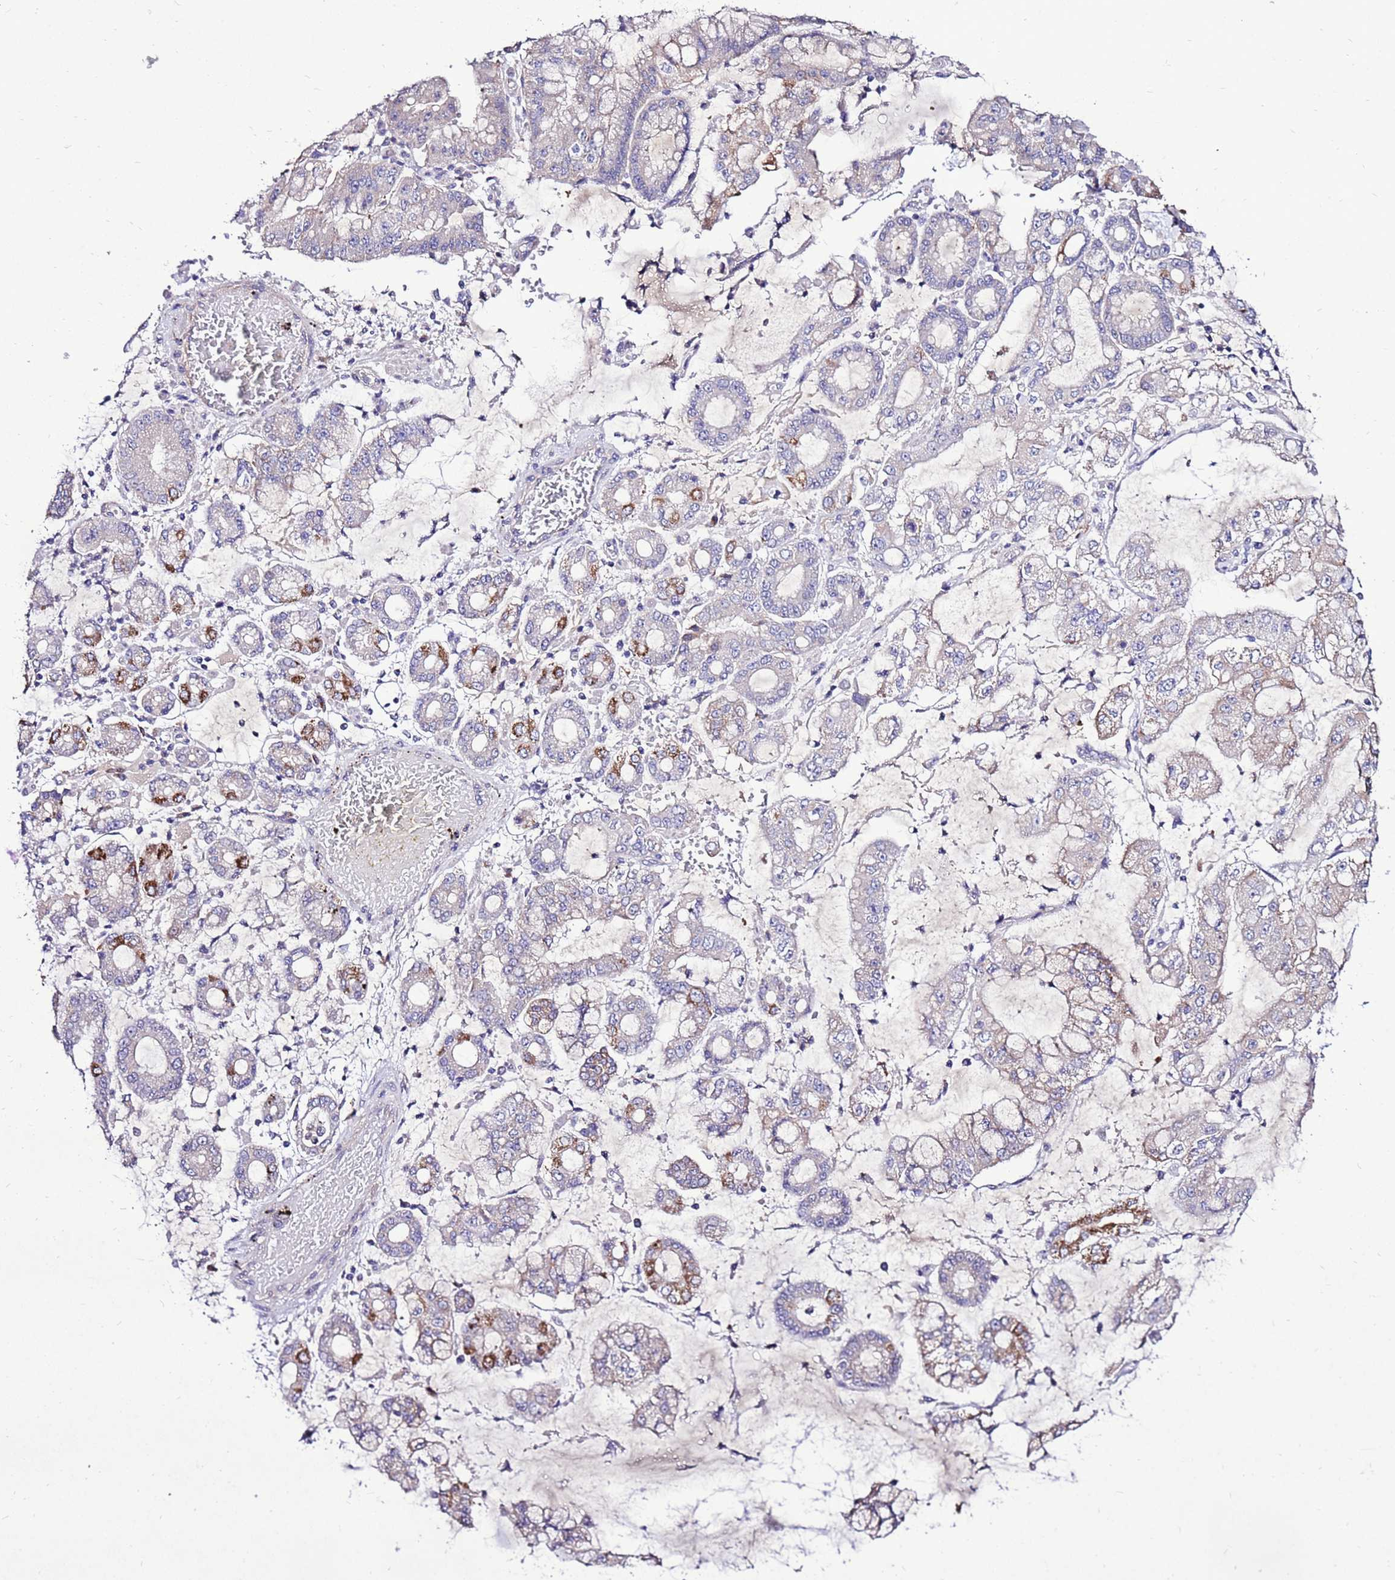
{"staining": {"intensity": "negative", "quantity": "none", "location": "none"}, "tissue": "stomach cancer", "cell_type": "Tumor cells", "image_type": "cancer", "snomed": [{"axis": "morphology", "description": "Adenocarcinoma, NOS"}, {"axis": "topography", "description": "Stomach"}], "caption": "Photomicrograph shows no significant protein expression in tumor cells of stomach cancer. (Brightfield microscopy of DAB IHC at high magnification).", "gene": "TMEM106C", "patient": {"sex": "male", "age": 76}}